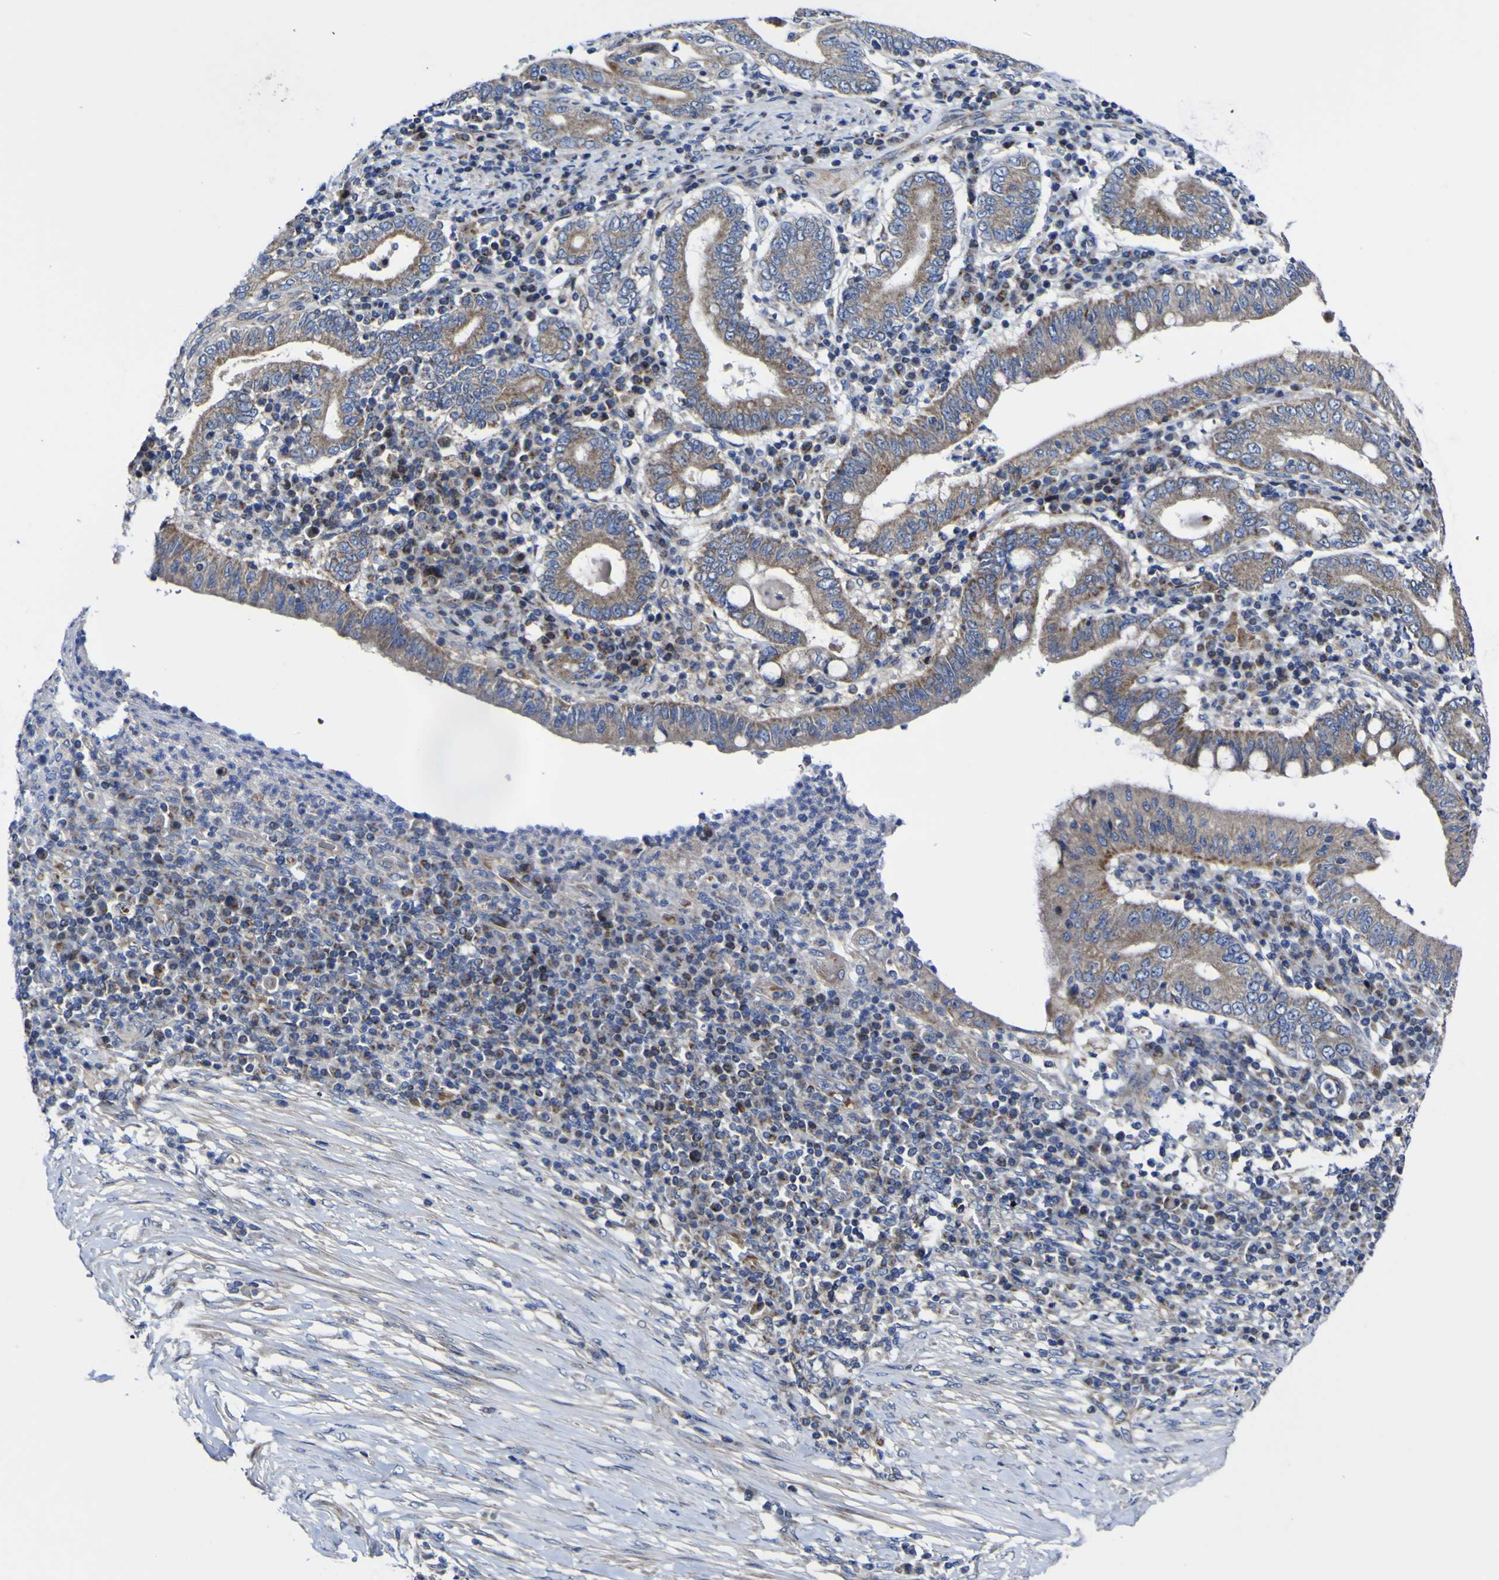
{"staining": {"intensity": "moderate", "quantity": ">75%", "location": "cytoplasmic/membranous"}, "tissue": "stomach cancer", "cell_type": "Tumor cells", "image_type": "cancer", "snomed": [{"axis": "morphology", "description": "Normal tissue, NOS"}, {"axis": "morphology", "description": "Adenocarcinoma, NOS"}, {"axis": "topography", "description": "Esophagus"}, {"axis": "topography", "description": "Stomach, upper"}, {"axis": "topography", "description": "Peripheral nerve tissue"}], "caption": "This is an image of immunohistochemistry staining of stomach cancer, which shows moderate expression in the cytoplasmic/membranous of tumor cells.", "gene": "CCDC90B", "patient": {"sex": "male", "age": 62}}